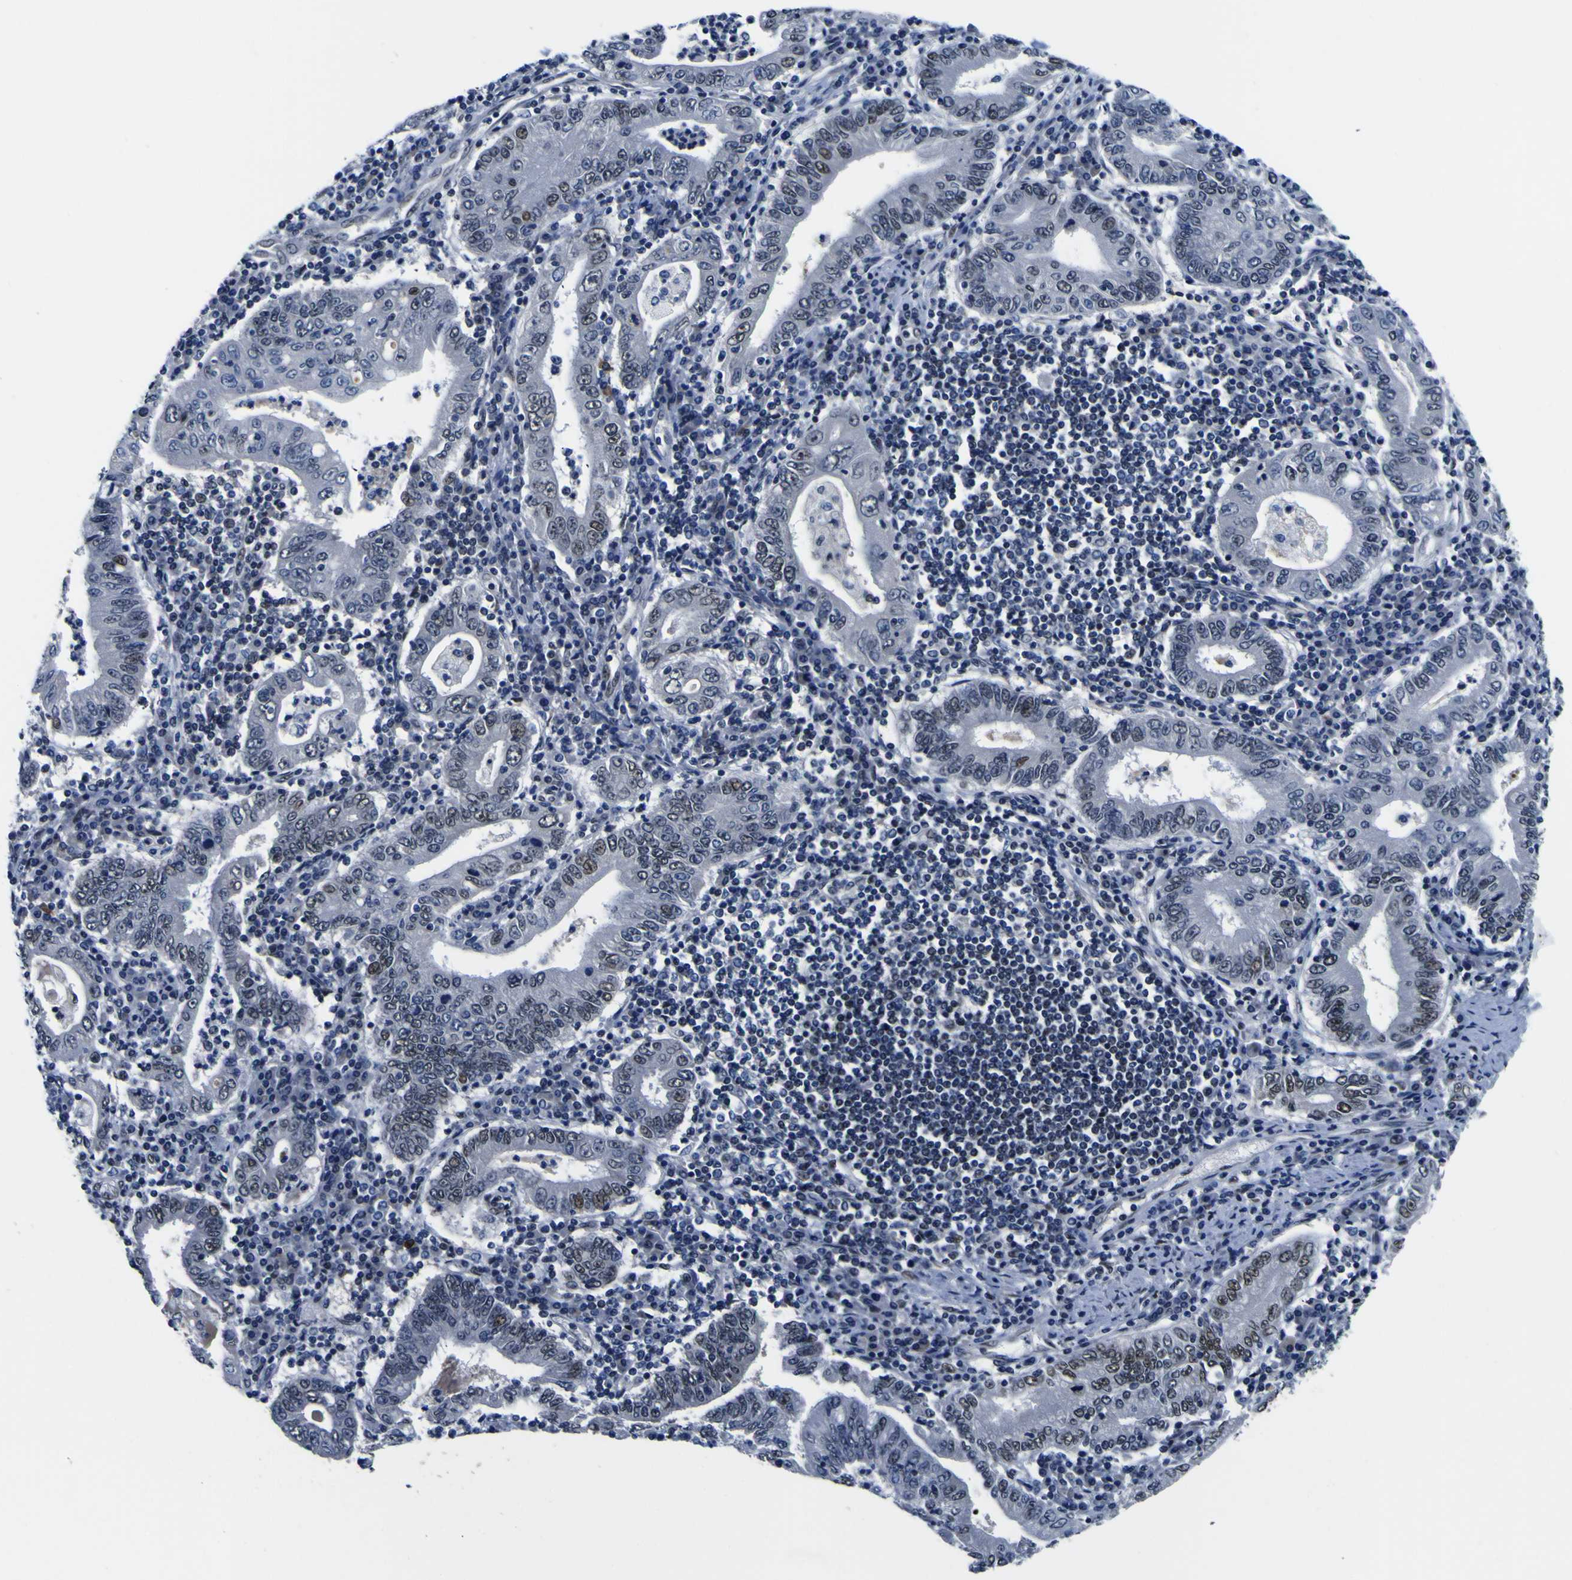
{"staining": {"intensity": "weak", "quantity": "<25%", "location": "nuclear"}, "tissue": "stomach cancer", "cell_type": "Tumor cells", "image_type": "cancer", "snomed": [{"axis": "morphology", "description": "Normal tissue, NOS"}, {"axis": "morphology", "description": "Adenocarcinoma, NOS"}, {"axis": "topography", "description": "Esophagus"}, {"axis": "topography", "description": "Stomach, upper"}, {"axis": "topography", "description": "Peripheral nerve tissue"}], "caption": "IHC micrograph of neoplastic tissue: human stomach cancer (adenocarcinoma) stained with DAB (3,3'-diaminobenzidine) demonstrates no significant protein expression in tumor cells.", "gene": "CUL4B", "patient": {"sex": "male", "age": 62}}